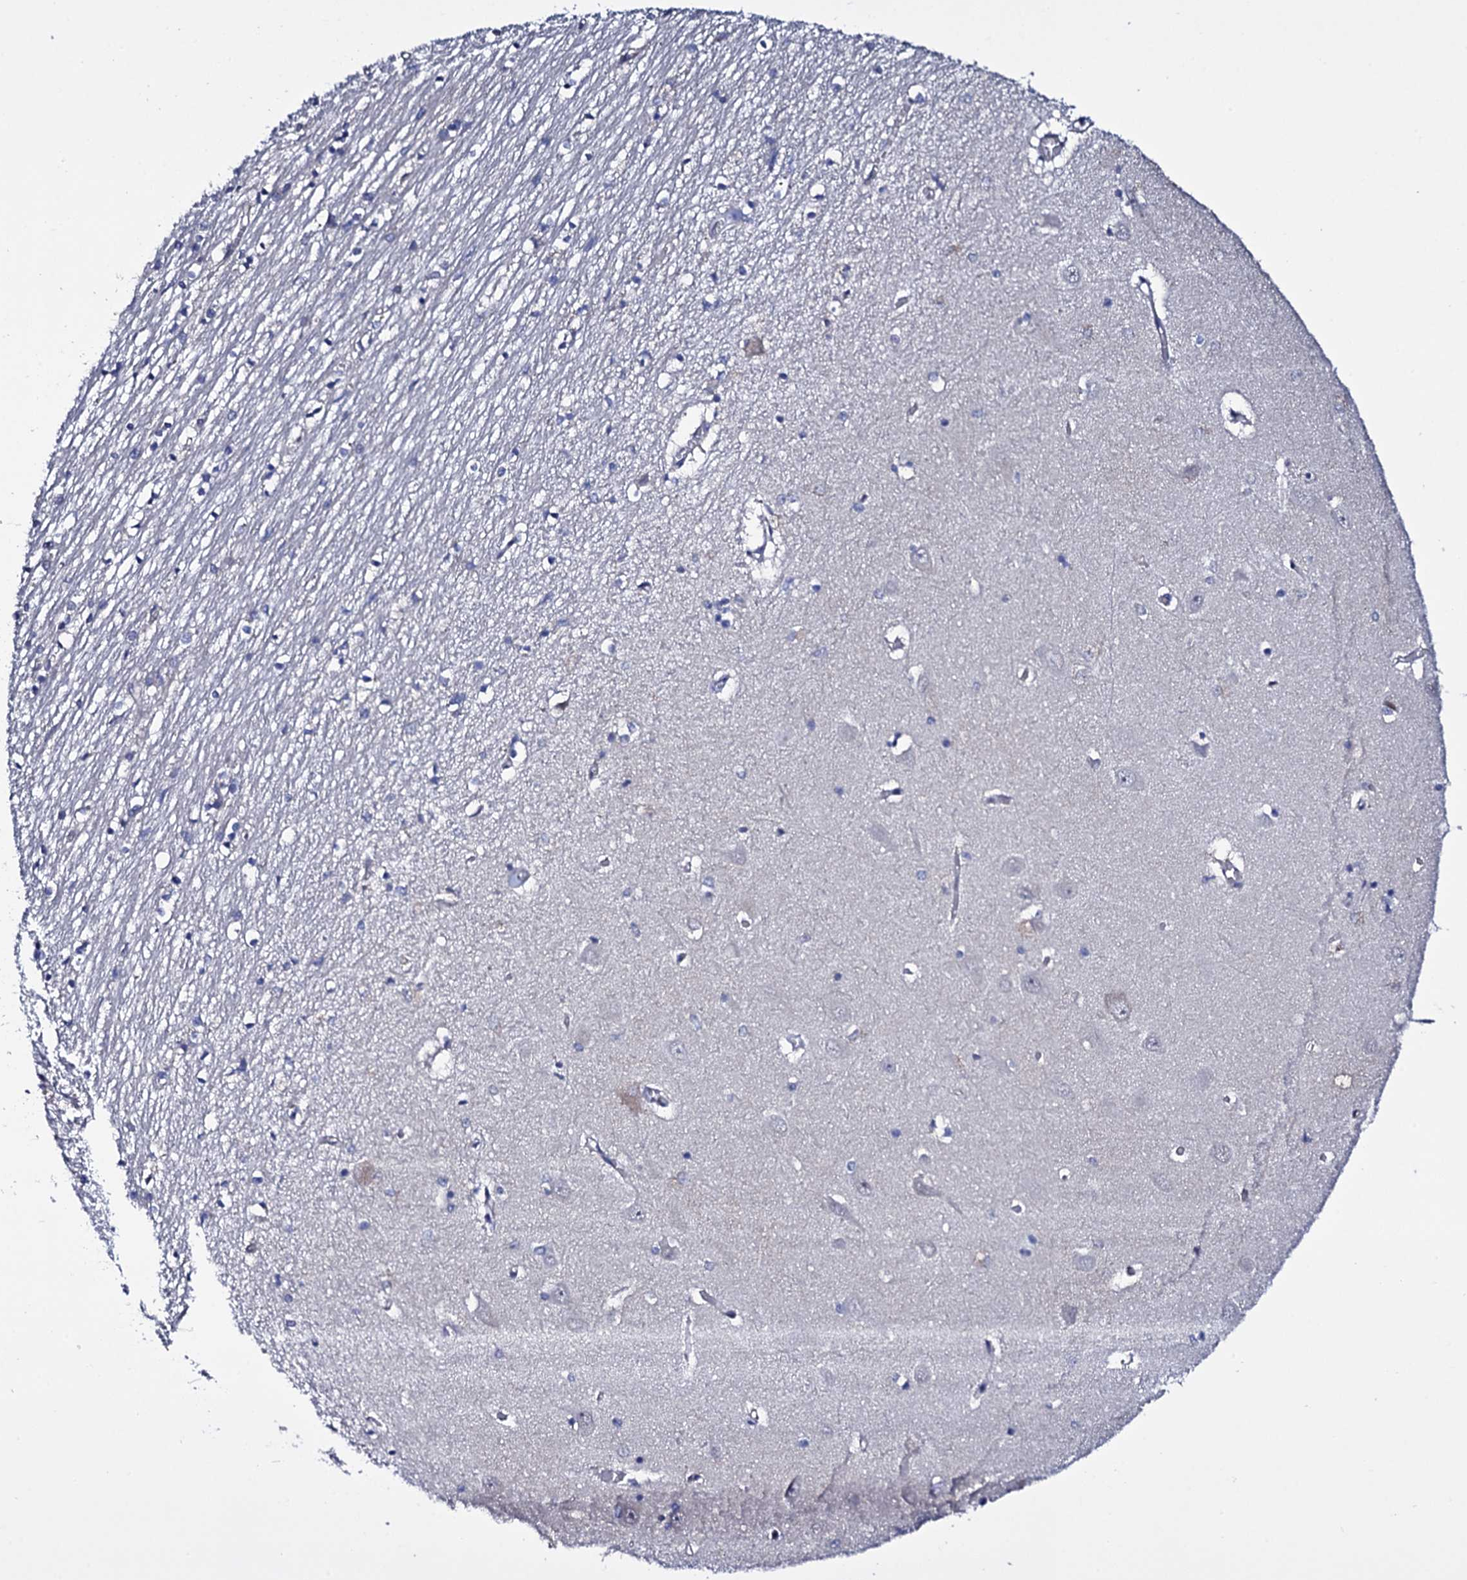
{"staining": {"intensity": "negative", "quantity": "none", "location": "none"}, "tissue": "hippocampus", "cell_type": "Glial cells", "image_type": "normal", "snomed": [{"axis": "morphology", "description": "Normal tissue, NOS"}, {"axis": "topography", "description": "Hippocampus"}], "caption": "This is an IHC histopathology image of normal human hippocampus. There is no positivity in glial cells.", "gene": "GAREM1", "patient": {"sex": "male", "age": 70}}